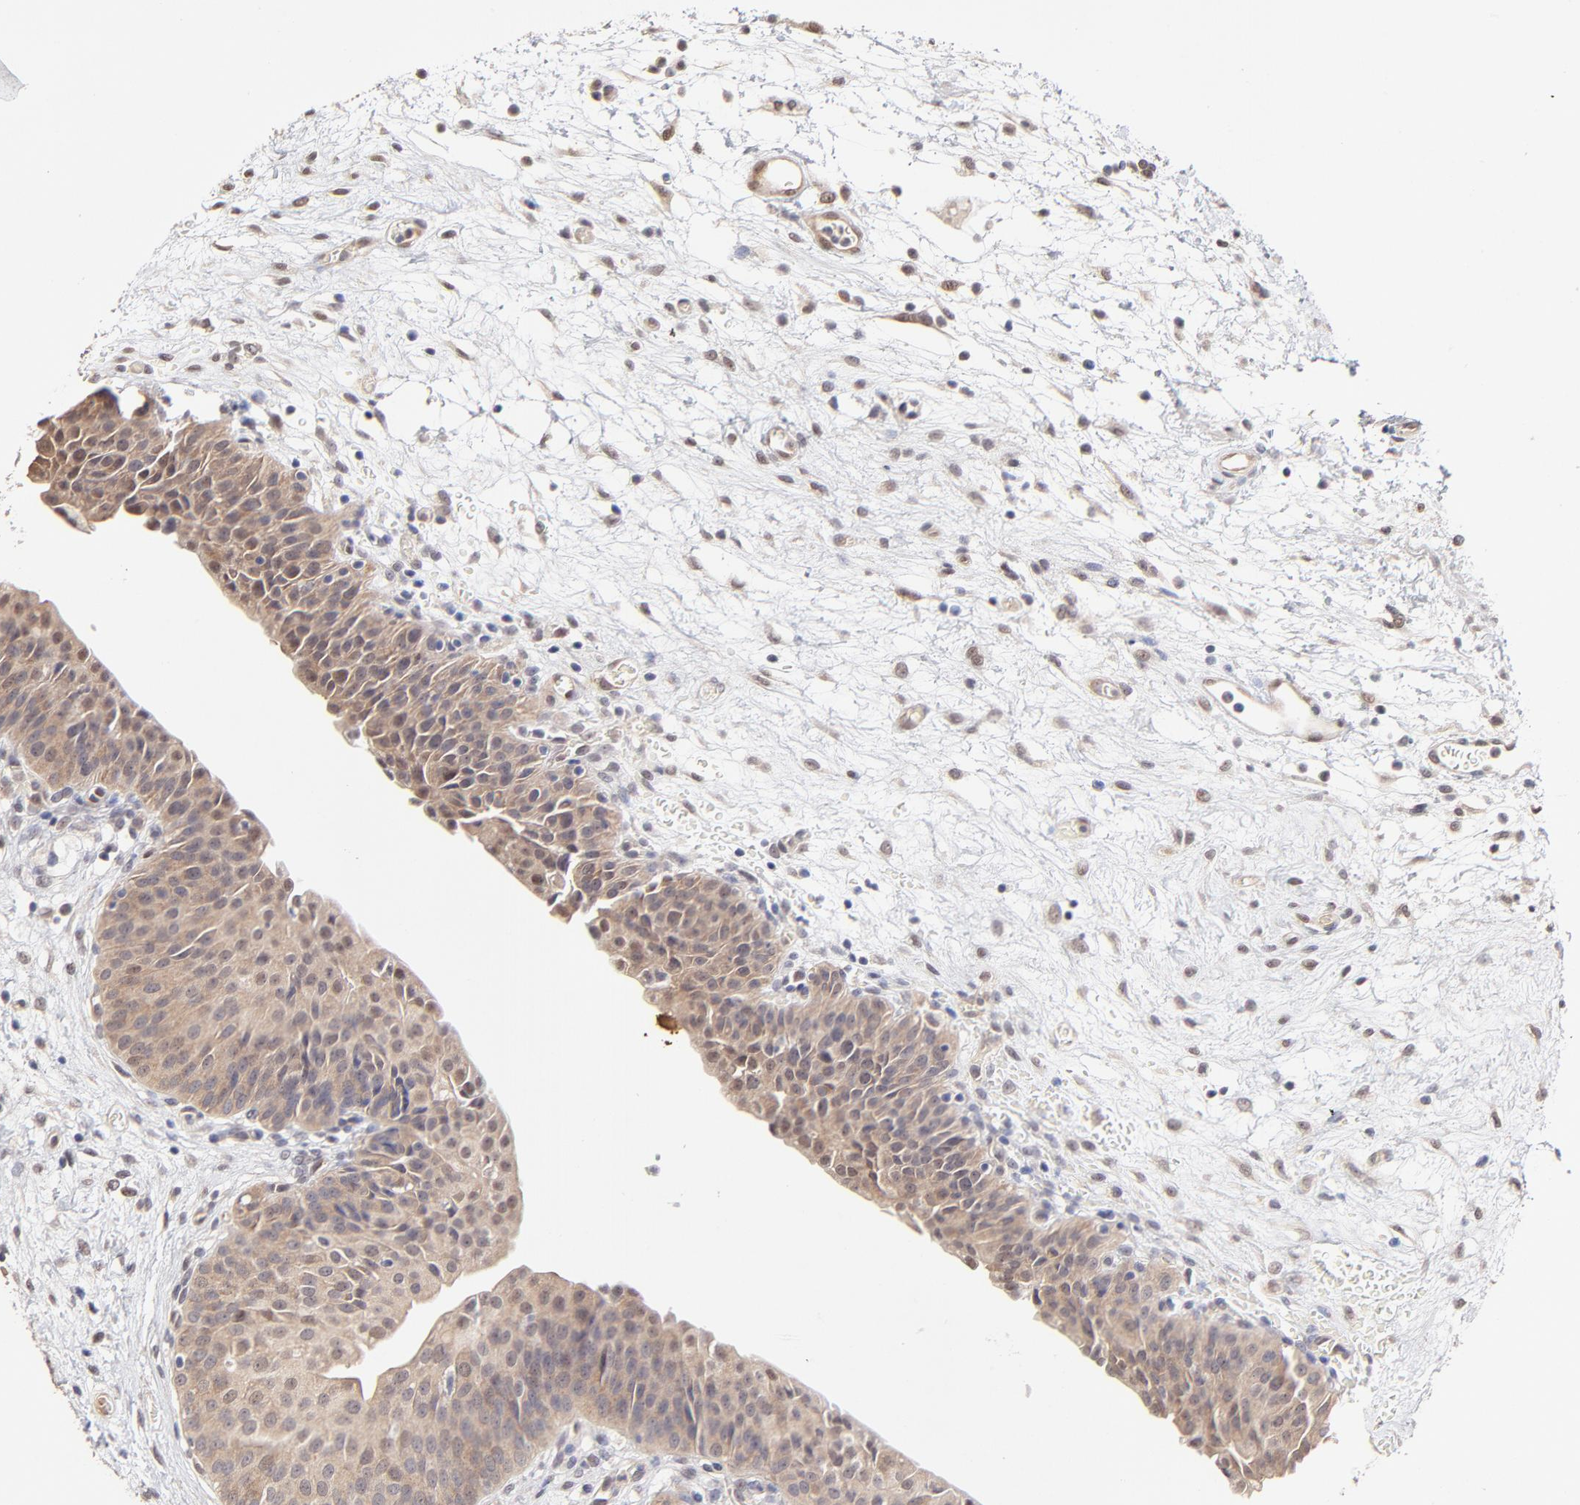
{"staining": {"intensity": "moderate", "quantity": ">75%", "location": "cytoplasmic/membranous"}, "tissue": "urinary bladder", "cell_type": "Urothelial cells", "image_type": "normal", "snomed": [{"axis": "morphology", "description": "Normal tissue, NOS"}, {"axis": "topography", "description": "Smooth muscle"}, {"axis": "topography", "description": "Urinary bladder"}], "caption": "High-magnification brightfield microscopy of benign urinary bladder stained with DAB (brown) and counterstained with hematoxylin (blue). urothelial cells exhibit moderate cytoplasmic/membranous staining is seen in about>75% of cells.", "gene": "ZNF10", "patient": {"sex": "male", "age": 35}}